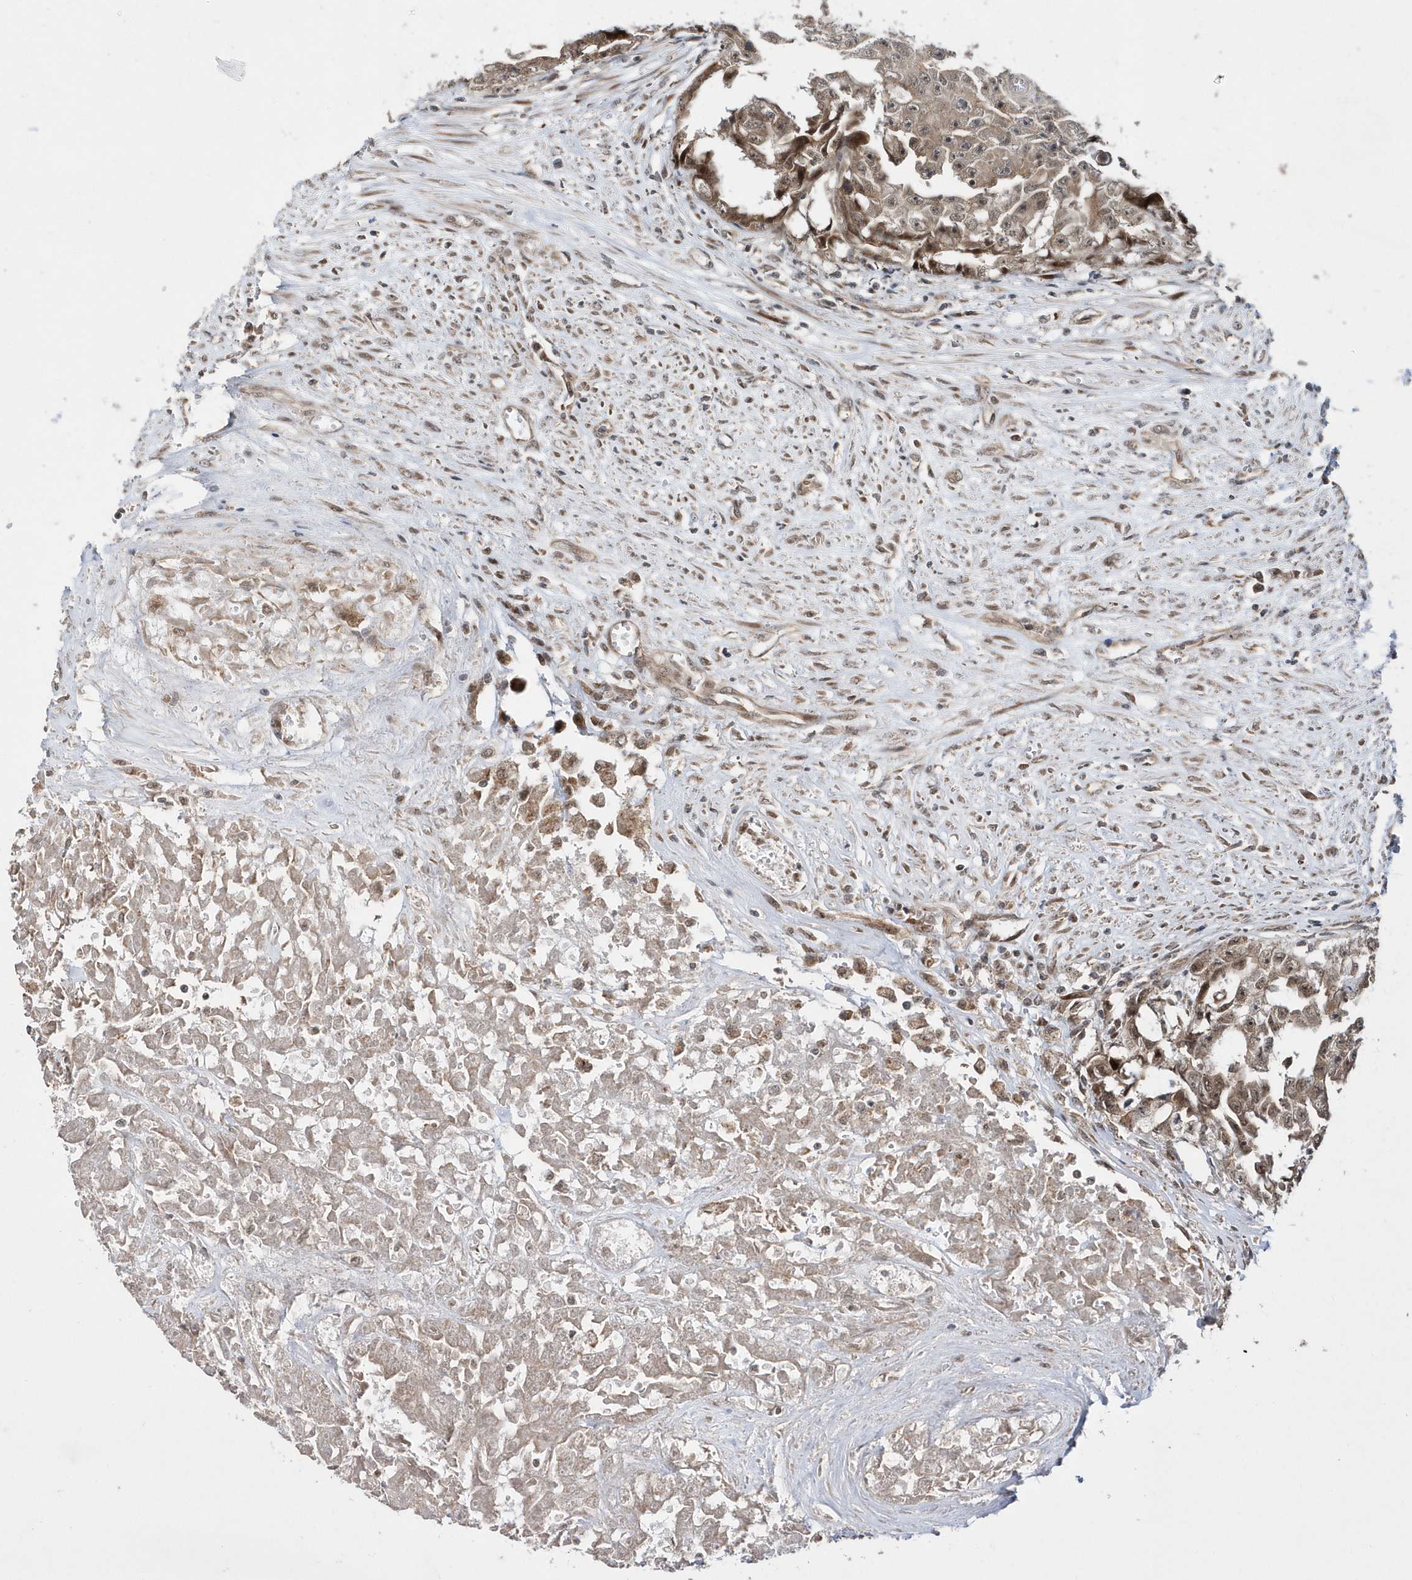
{"staining": {"intensity": "weak", "quantity": ">75%", "location": "cytoplasmic/membranous,nuclear"}, "tissue": "testis cancer", "cell_type": "Tumor cells", "image_type": "cancer", "snomed": [{"axis": "morphology", "description": "Seminoma, NOS"}, {"axis": "morphology", "description": "Carcinoma, Embryonal, NOS"}, {"axis": "topography", "description": "Testis"}], "caption": "Human testis cancer stained with a protein marker exhibits weak staining in tumor cells.", "gene": "DALRD3", "patient": {"sex": "male", "age": 43}}